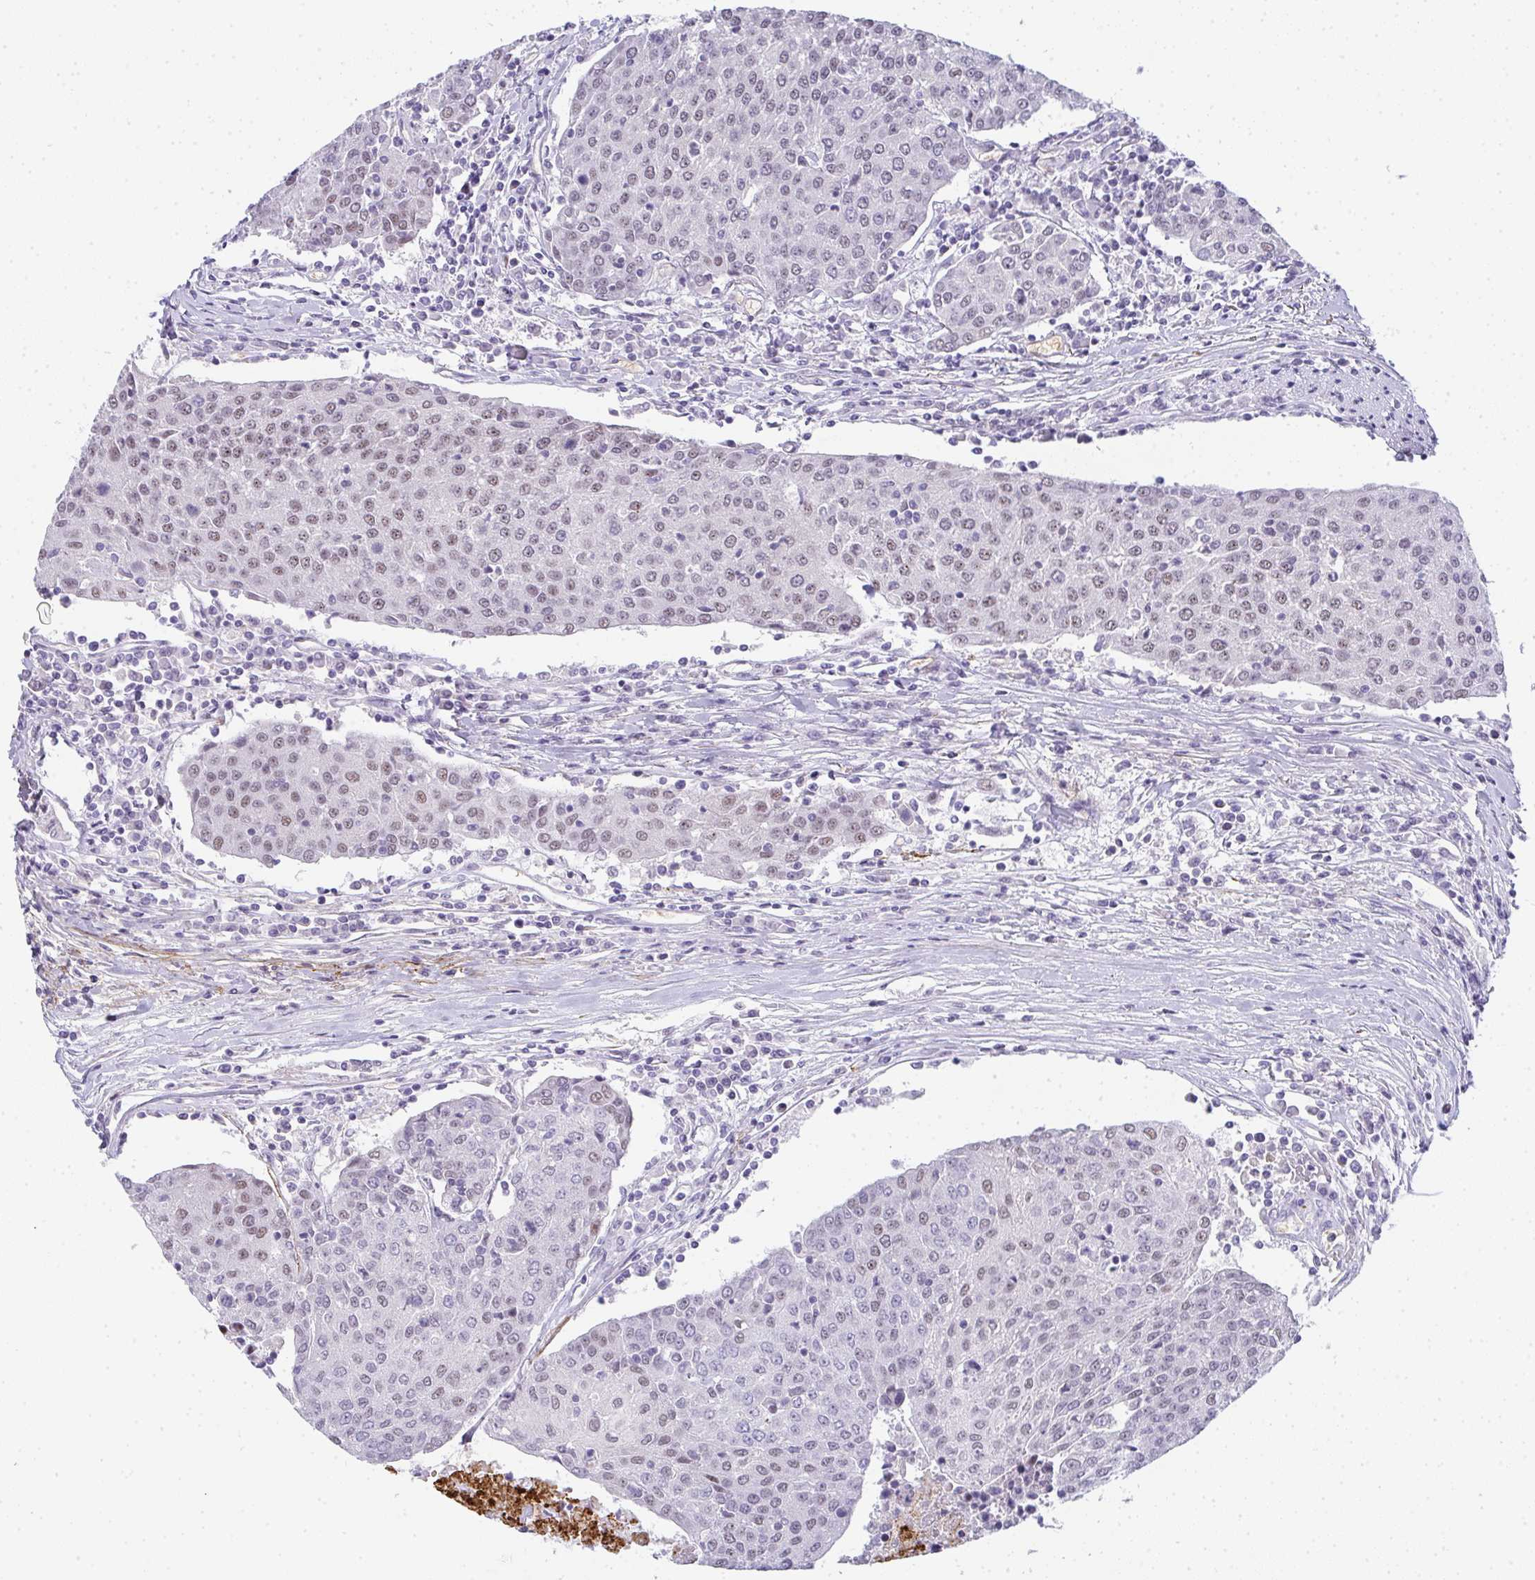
{"staining": {"intensity": "weak", "quantity": "<25%", "location": "nuclear"}, "tissue": "urothelial cancer", "cell_type": "Tumor cells", "image_type": "cancer", "snomed": [{"axis": "morphology", "description": "Urothelial carcinoma, High grade"}, {"axis": "topography", "description": "Urinary bladder"}], "caption": "Immunohistochemical staining of human urothelial cancer displays no significant expression in tumor cells.", "gene": "TNMD", "patient": {"sex": "female", "age": 85}}